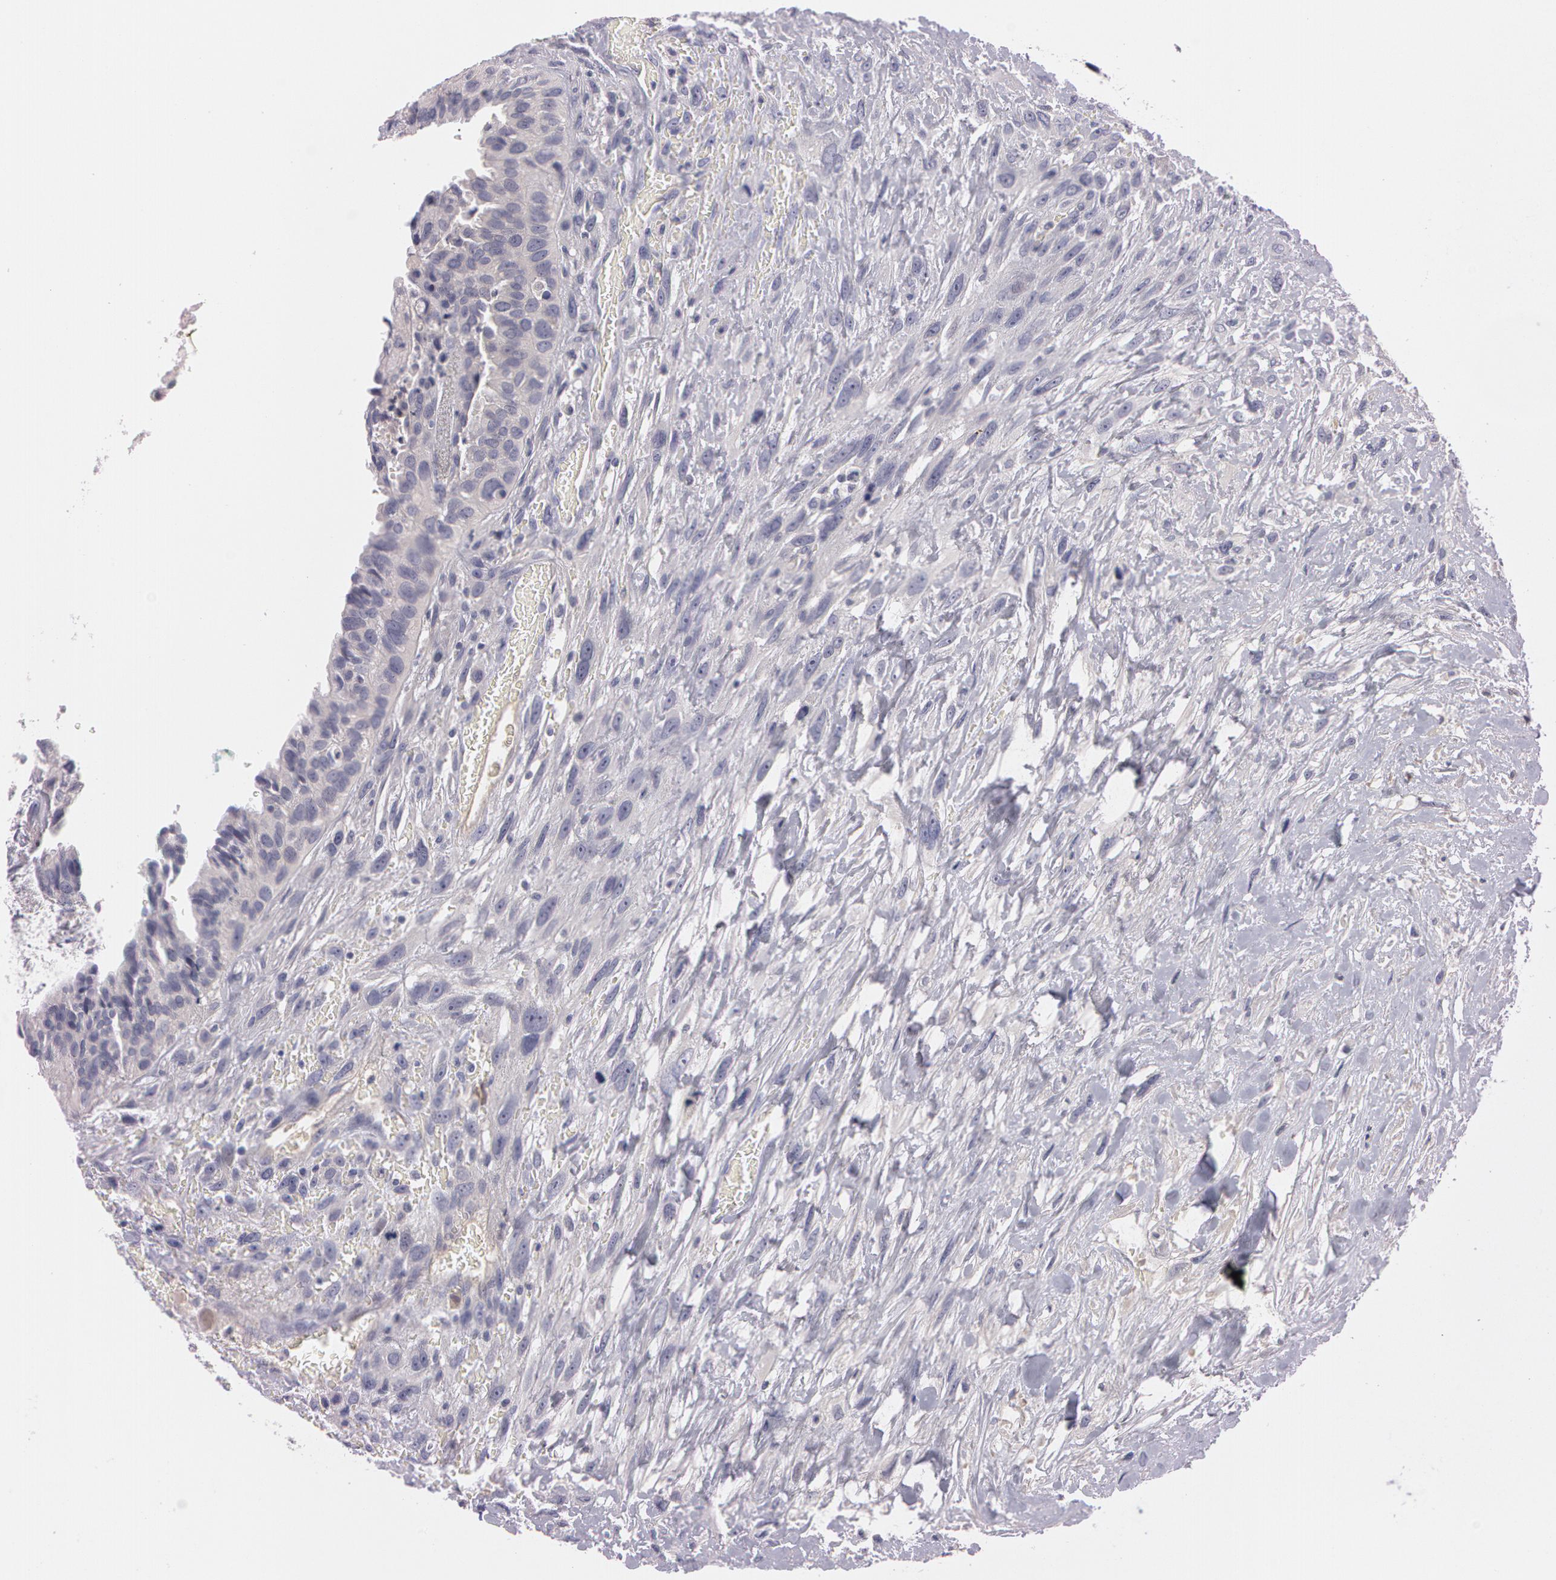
{"staining": {"intensity": "weak", "quantity": ">75%", "location": "cytoplasmic/membranous"}, "tissue": "breast cancer", "cell_type": "Tumor cells", "image_type": "cancer", "snomed": [{"axis": "morphology", "description": "Neoplasm, malignant, NOS"}, {"axis": "topography", "description": "Breast"}], "caption": "Breast cancer stained for a protein demonstrates weak cytoplasmic/membranous positivity in tumor cells.", "gene": "MXRA5", "patient": {"sex": "female", "age": 50}}